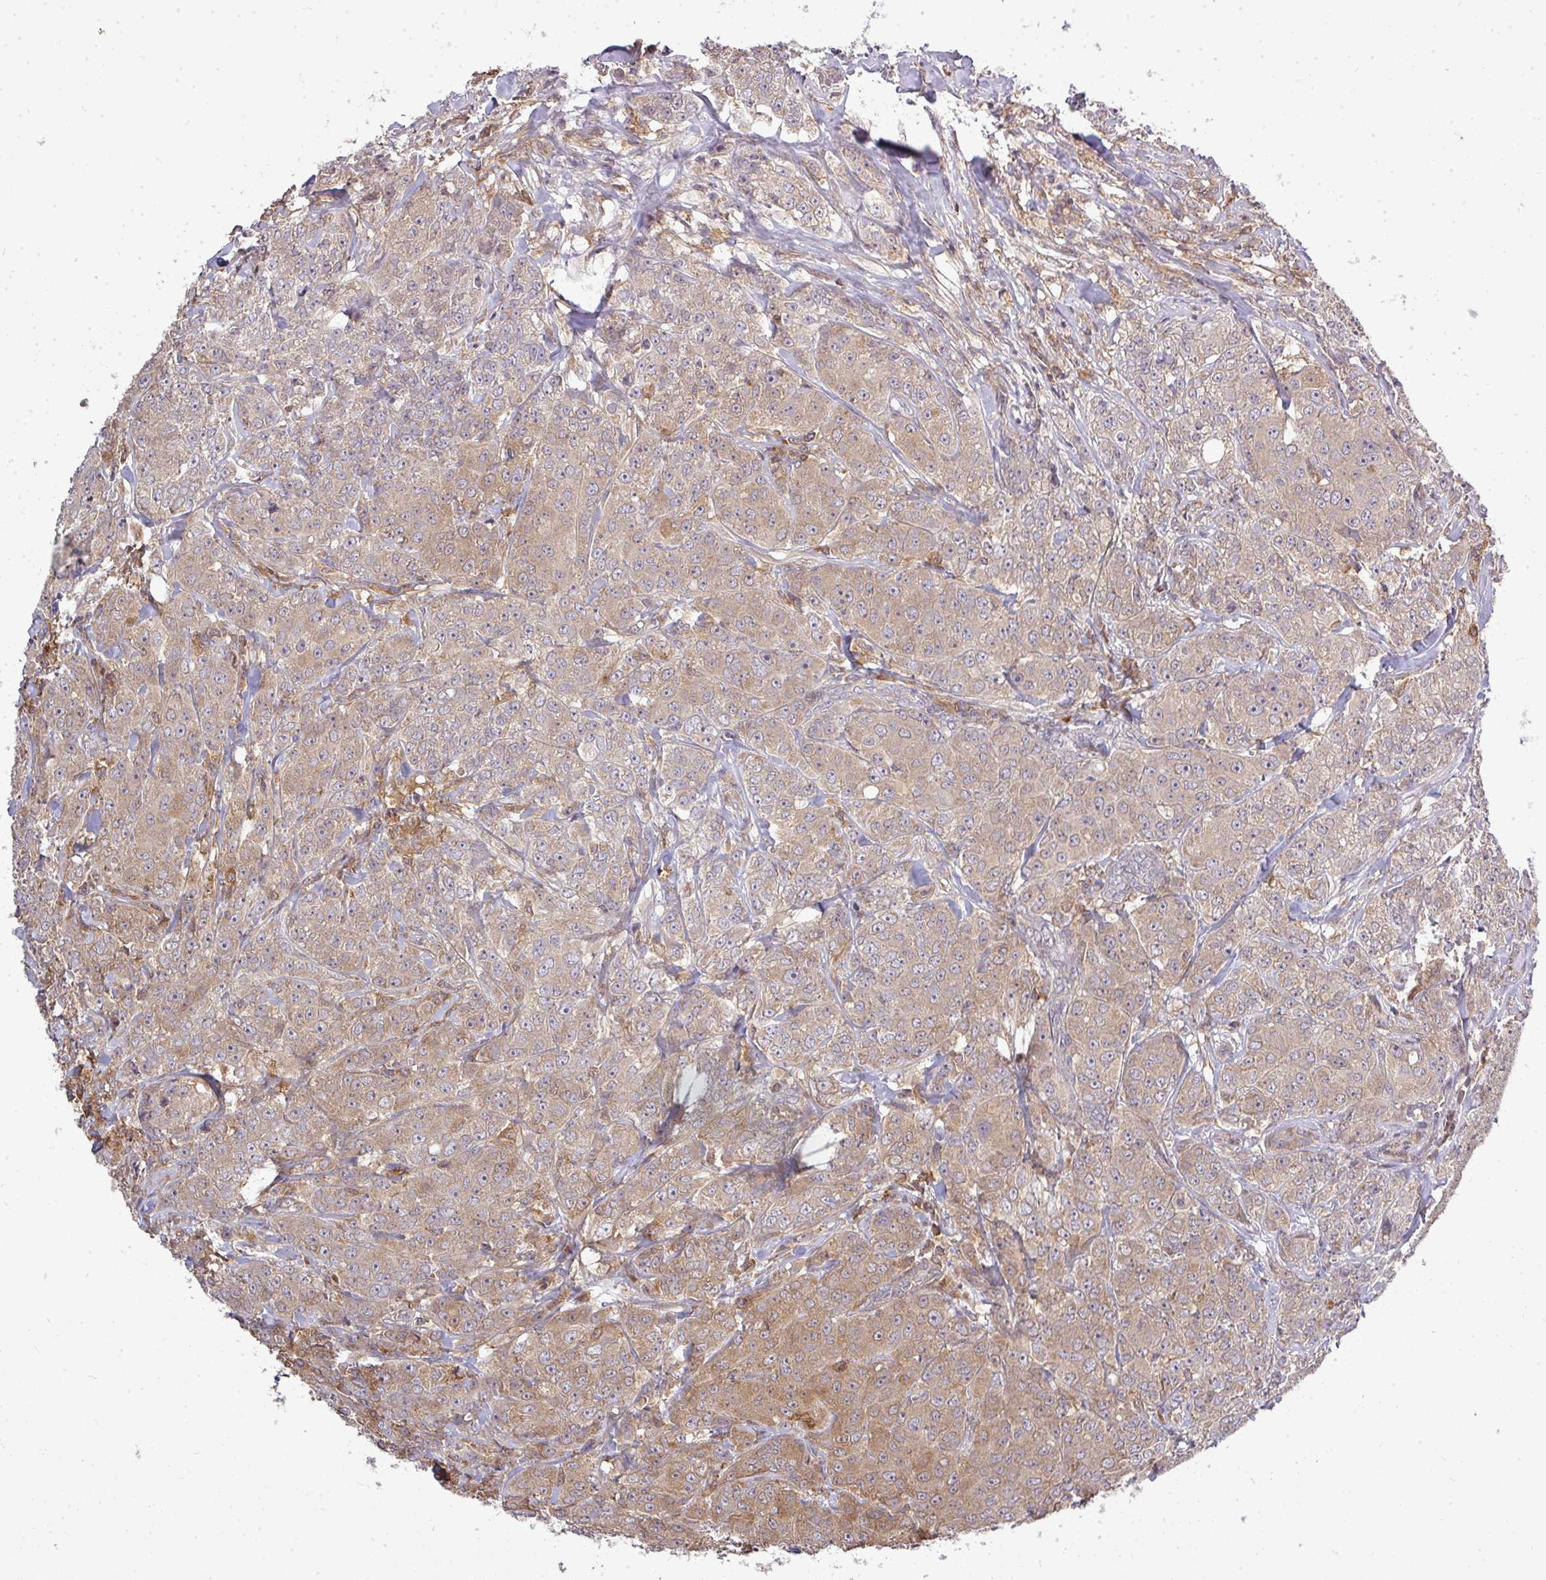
{"staining": {"intensity": "moderate", "quantity": ">75%", "location": "cytoplasmic/membranous"}, "tissue": "breast cancer", "cell_type": "Tumor cells", "image_type": "cancer", "snomed": [{"axis": "morphology", "description": "Duct carcinoma"}, {"axis": "topography", "description": "Breast"}], "caption": "Tumor cells exhibit medium levels of moderate cytoplasmic/membranous expression in approximately >75% of cells in human breast cancer (infiltrating ductal carcinoma).", "gene": "STAT5A", "patient": {"sex": "female", "age": 43}}